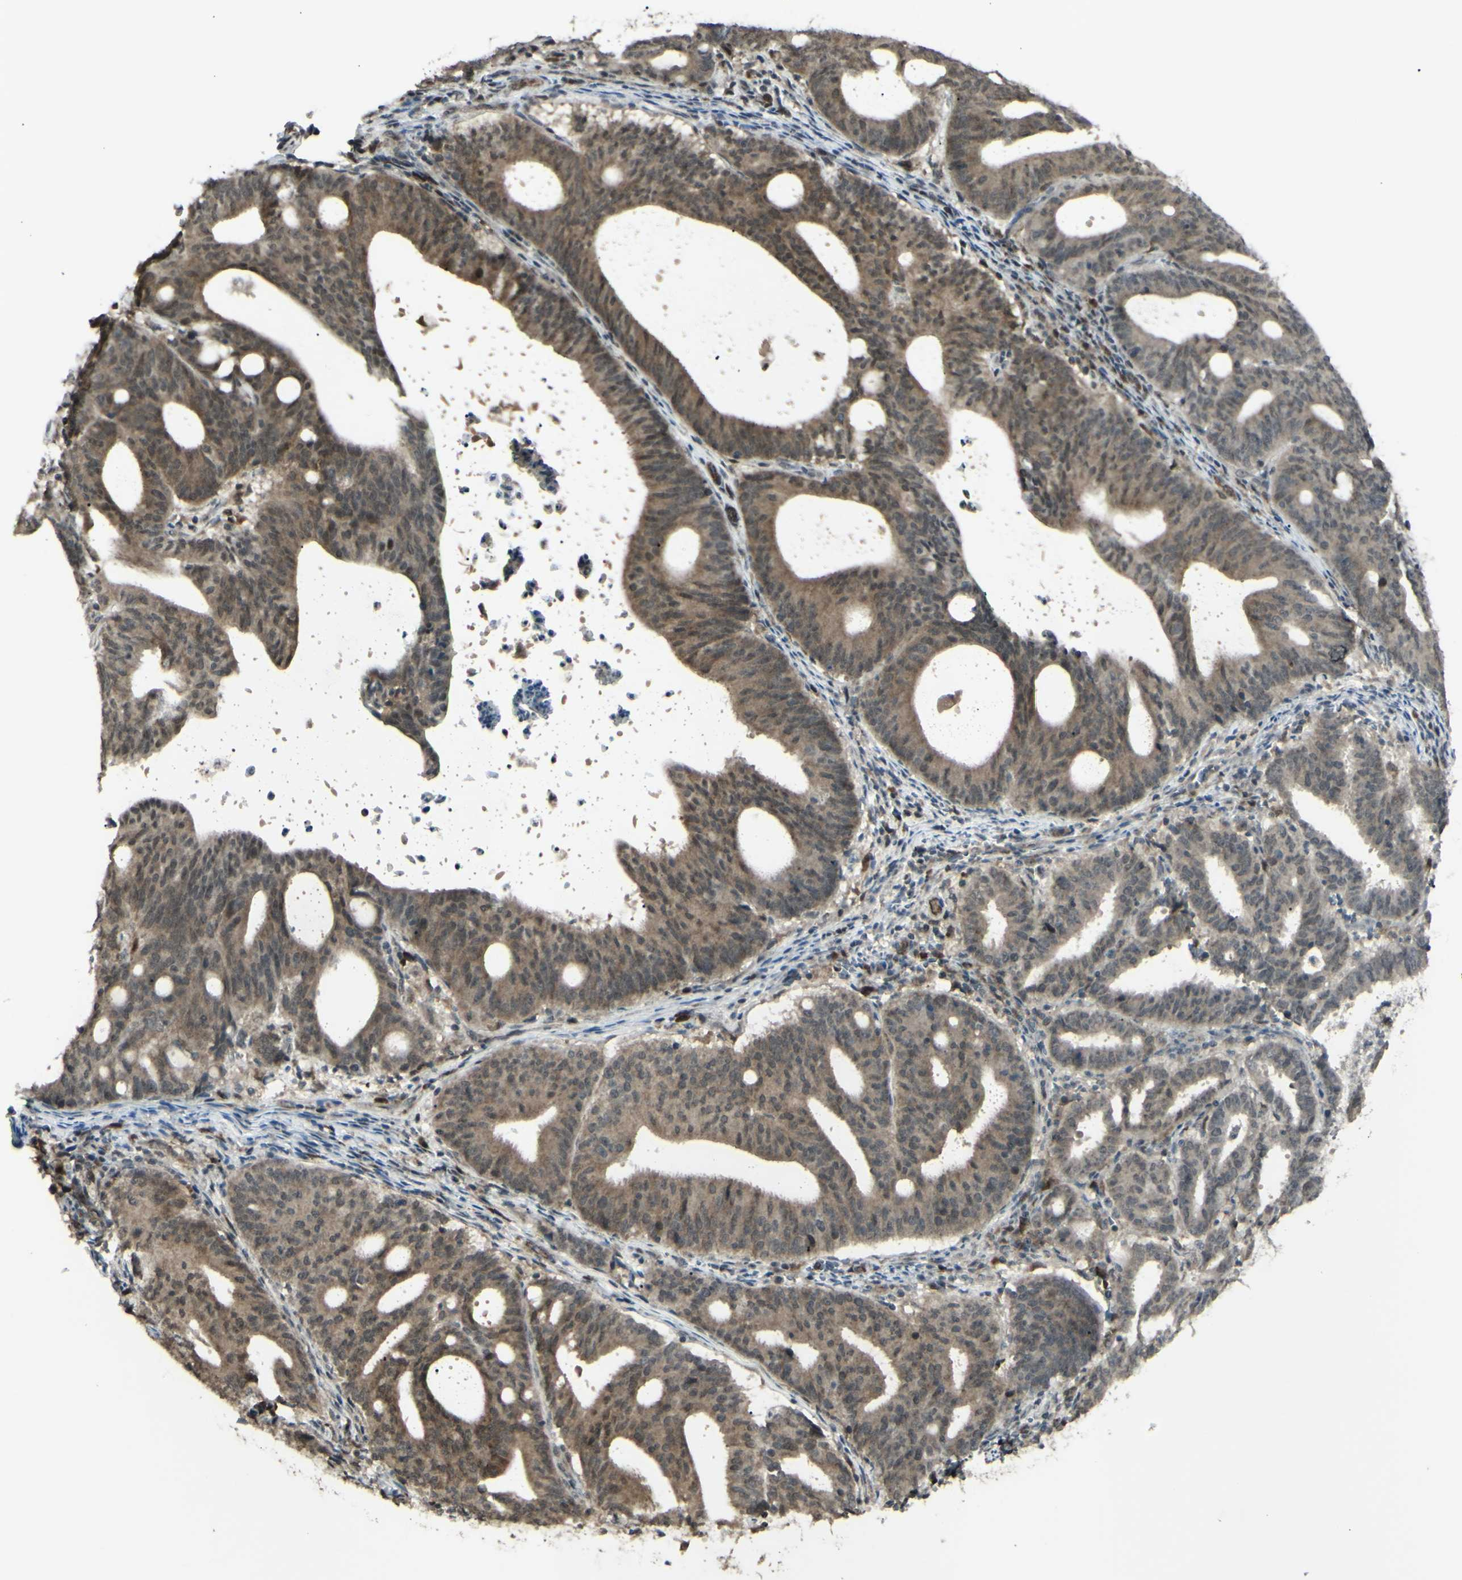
{"staining": {"intensity": "moderate", "quantity": ">75%", "location": "cytoplasmic/membranous"}, "tissue": "endometrial cancer", "cell_type": "Tumor cells", "image_type": "cancer", "snomed": [{"axis": "morphology", "description": "Adenocarcinoma, NOS"}, {"axis": "topography", "description": "Uterus"}], "caption": "This is a photomicrograph of immunohistochemistry staining of endometrial cancer (adenocarcinoma), which shows moderate expression in the cytoplasmic/membranous of tumor cells.", "gene": "BLNK", "patient": {"sex": "female", "age": 83}}